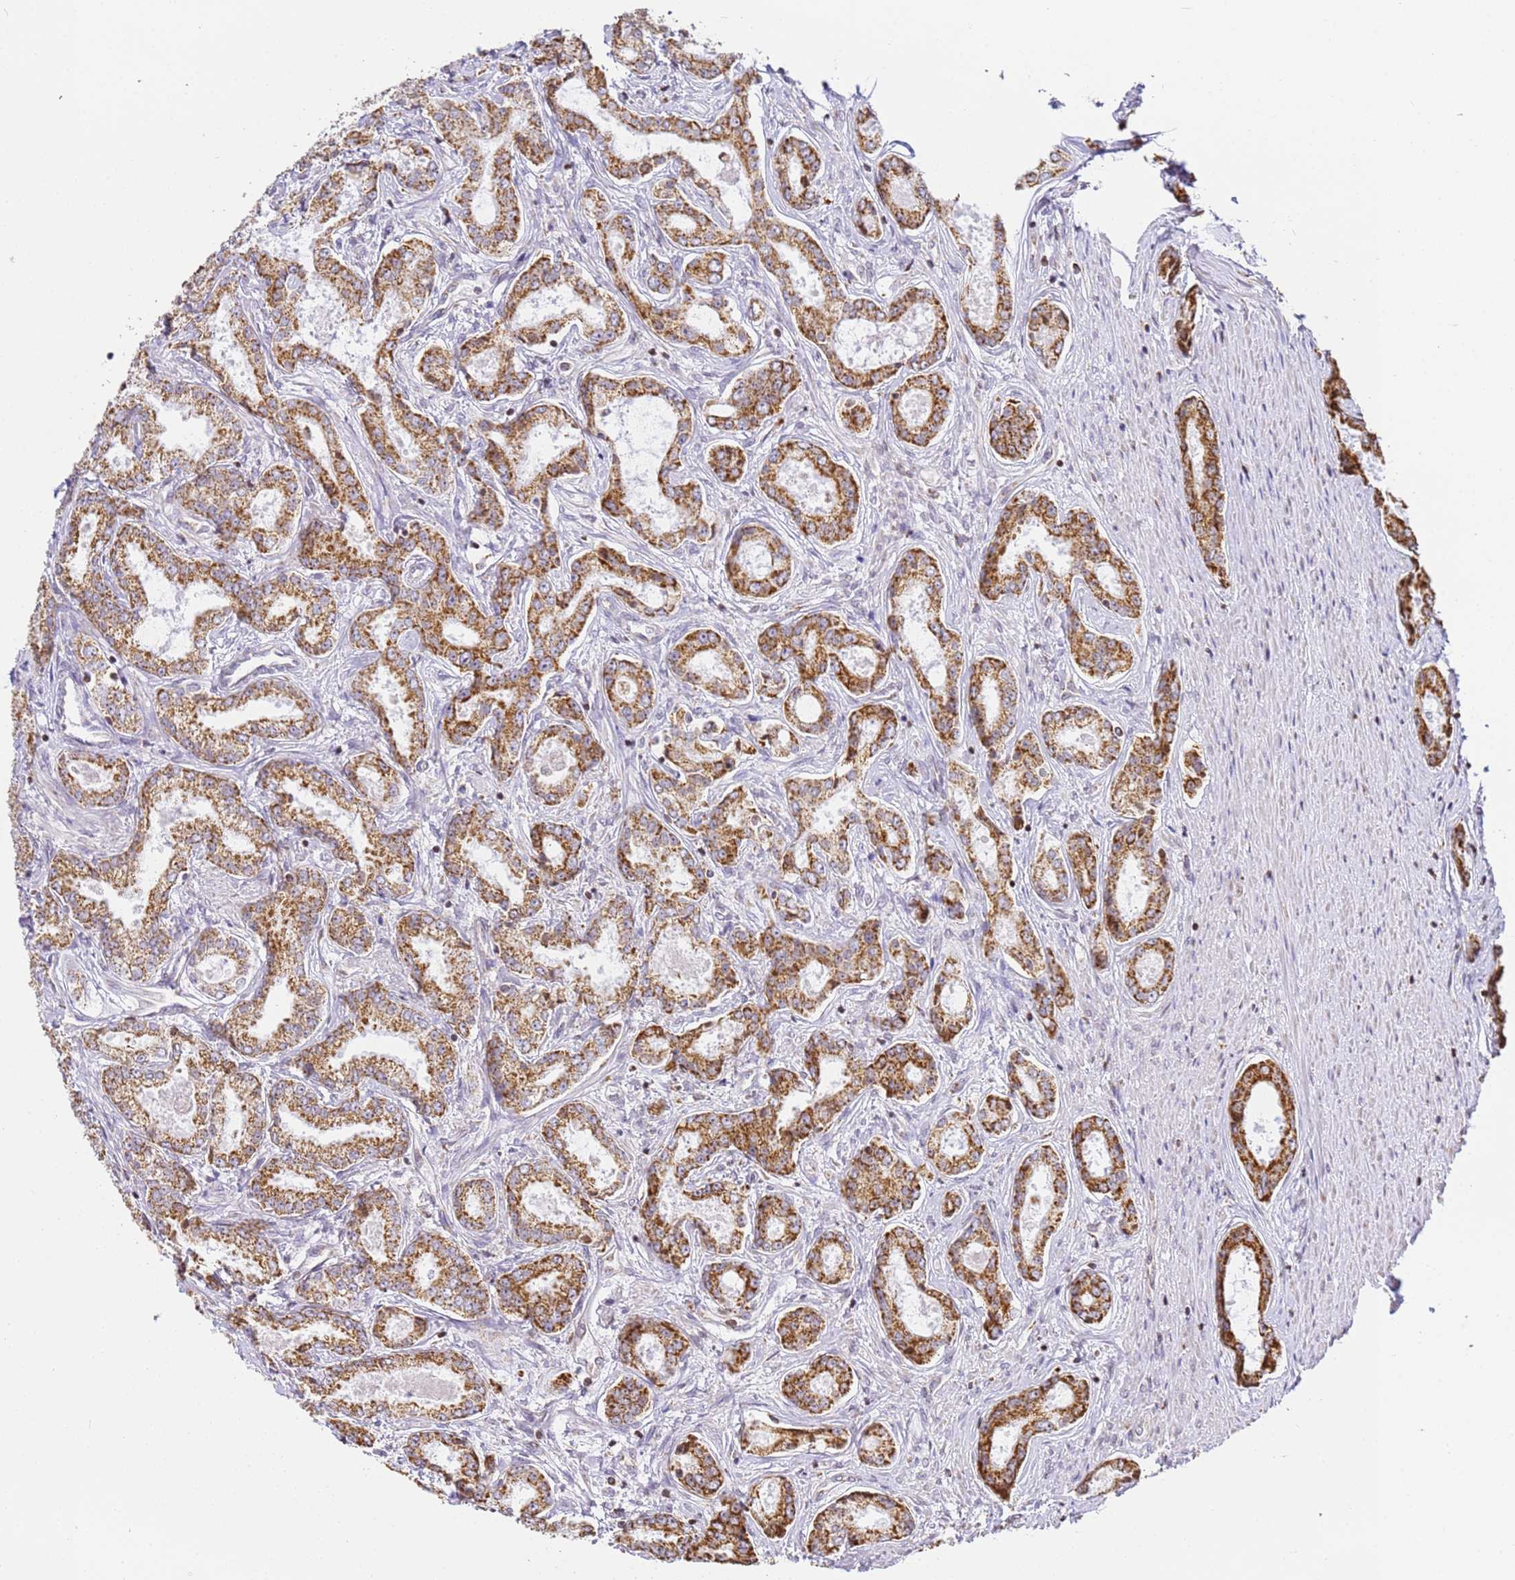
{"staining": {"intensity": "strong", "quantity": ">75%", "location": "cytoplasmic/membranous"}, "tissue": "prostate cancer", "cell_type": "Tumor cells", "image_type": "cancer", "snomed": [{"axis": "morphology", "description": "Adenocarcinoma, Low grade"}, {"axis": "topography", "description": "Prostate"}], "caption": "A brown stain shows strong cytoplasmic/membranous positivity of a protein in human prostate adenocarcinoma (low-grade) tumor cells. (DAB (3,3'-diaminobenzidine) IHC, brown staining for protein, blue staining for nuclei).", "gene": "HSPE1", "patient": {"sex": "male", "age": 68}}